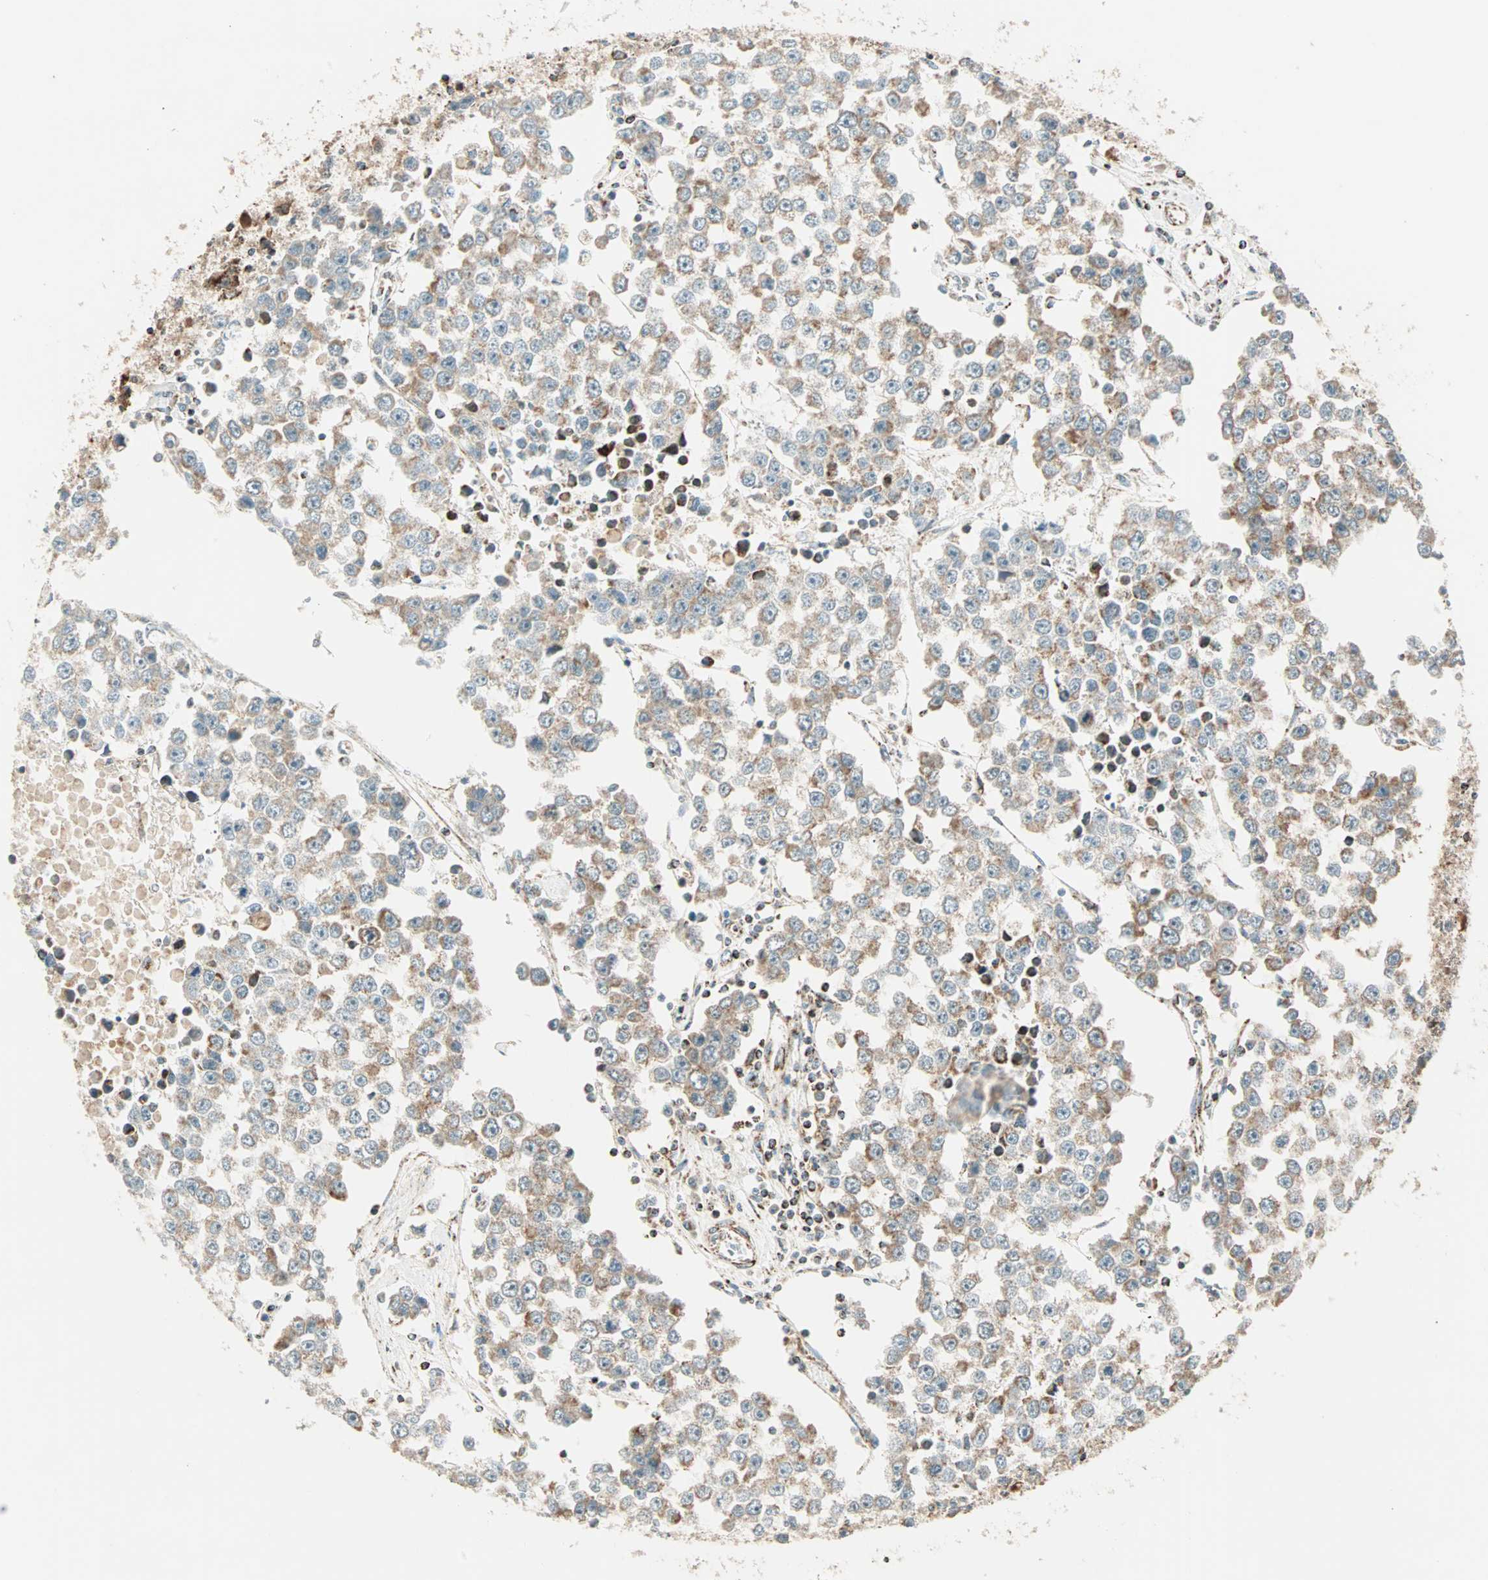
{"staining": {"intensity": "weak", "quantity": ">75%", "location": "cytoplasmic/membranous"}, "tissue": "testis cancer", "cell_type": "Tumor cells", "image_type": "cancer", "snomed": [{"axis": "morphology", "description": "Seminoma, NOS"}, {"axis": "morphology", "description": "Carcinoma, Embryonal, NOS"}, {"axis": "topography", "description": "Testis"}], "caption": "Protein expression analysis of human testis cancer (seminoma) reveals weak cytoplasmic/membranous staining in about >75% of tumor cells.", "gene": "SPRY4", "patient": {"sex": "male", "age": 52}}